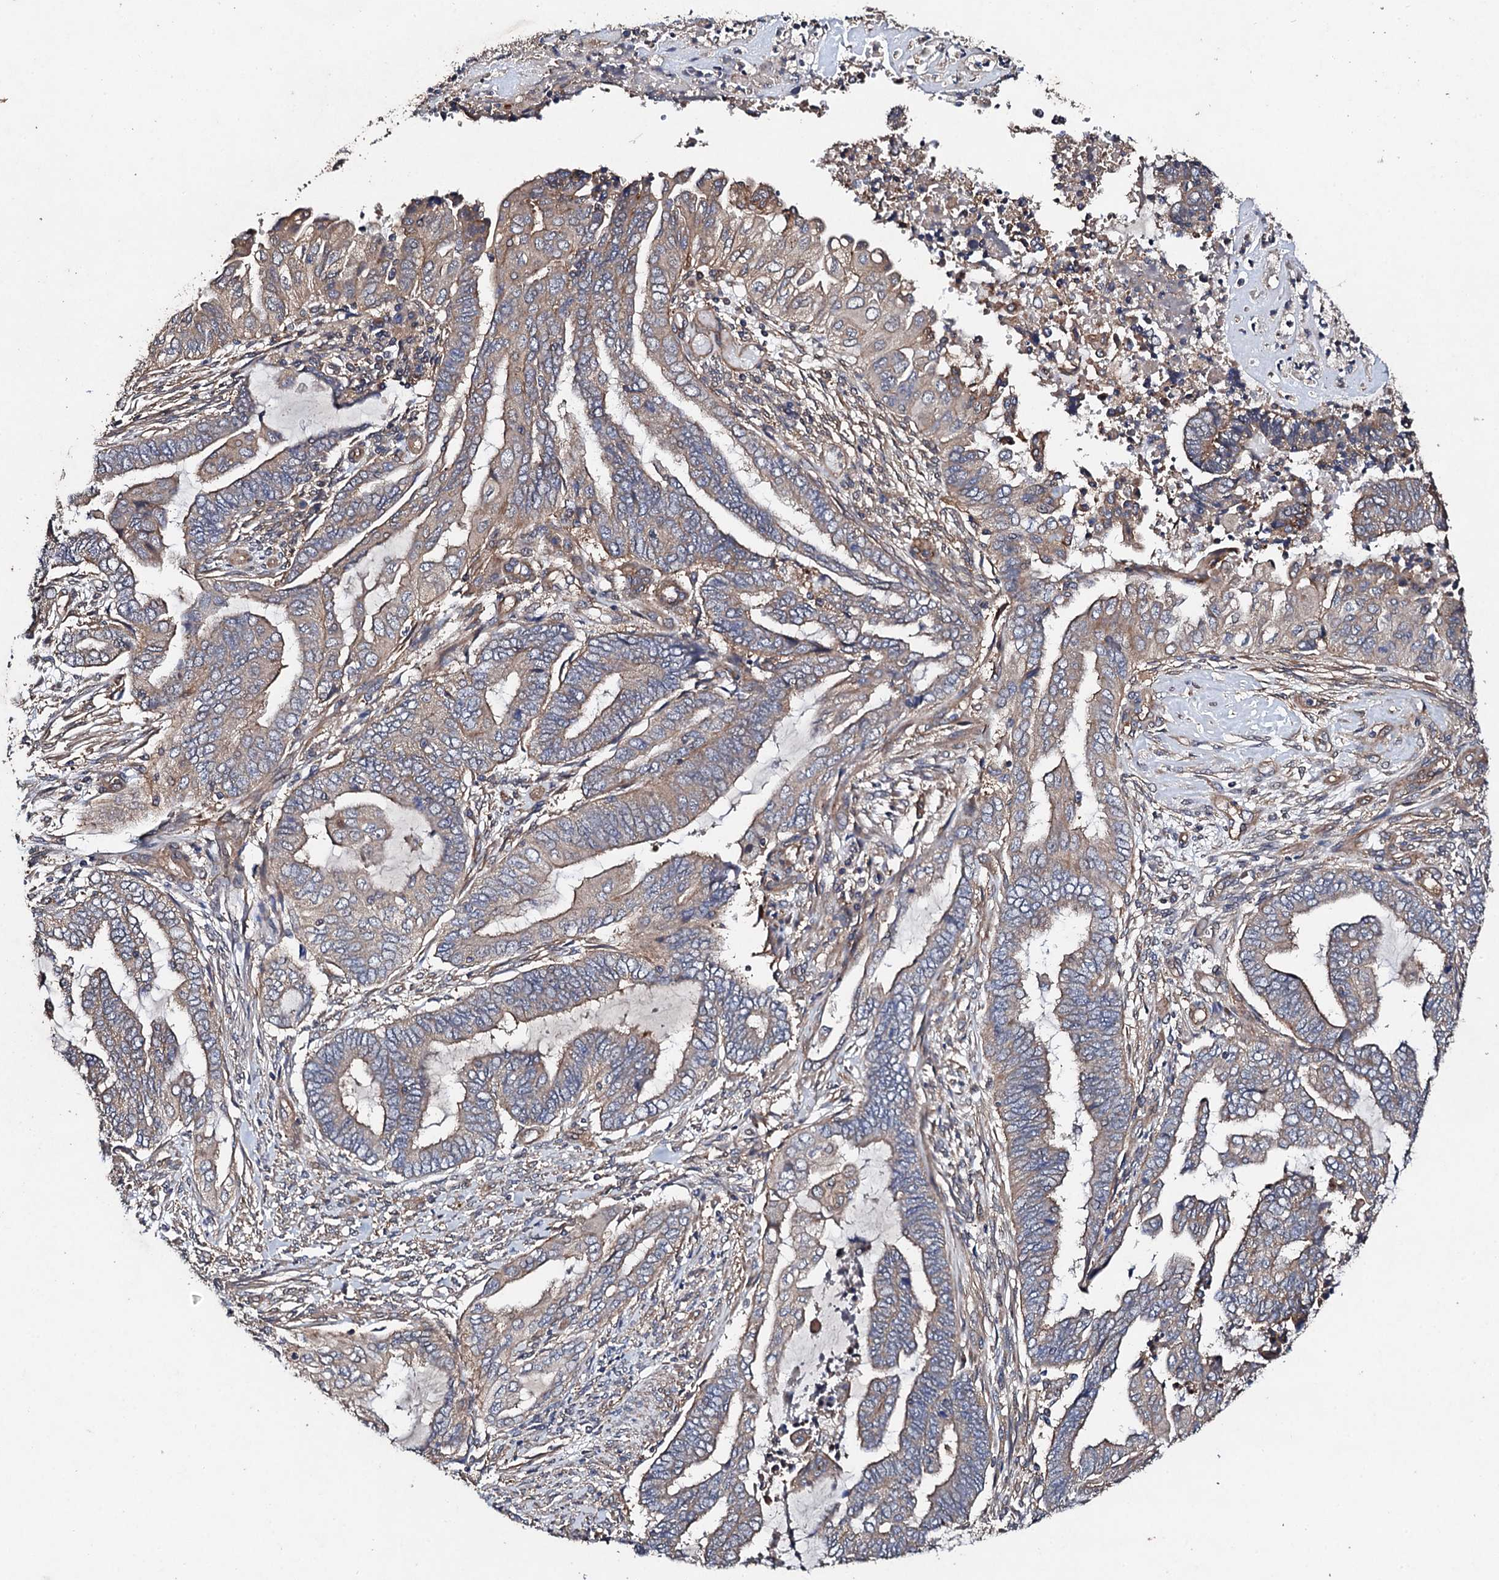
{"staining": {"intensity": "weak", "quantity": ">75%", "location": "cytoplasmic/membranous"}, "tissue": "endometrial cancer", "cell_type": "Tumor cells", "image_type": "cancer", "snomed": [{"axis": "morphology", "description": "Adenocarcinoma, NOS"}, {"axis": "topography", "description": "Uterus"}, {"axis": "topography", "description": "Endometrium"}], "caption": "Weak cytoplasmic/membranous protein staining is seen in approximately >75% of tumor cells in endometrial adenocarcinoma.", "gene": "MOCOS", "patient": {"sex": "female", "age": 70}}